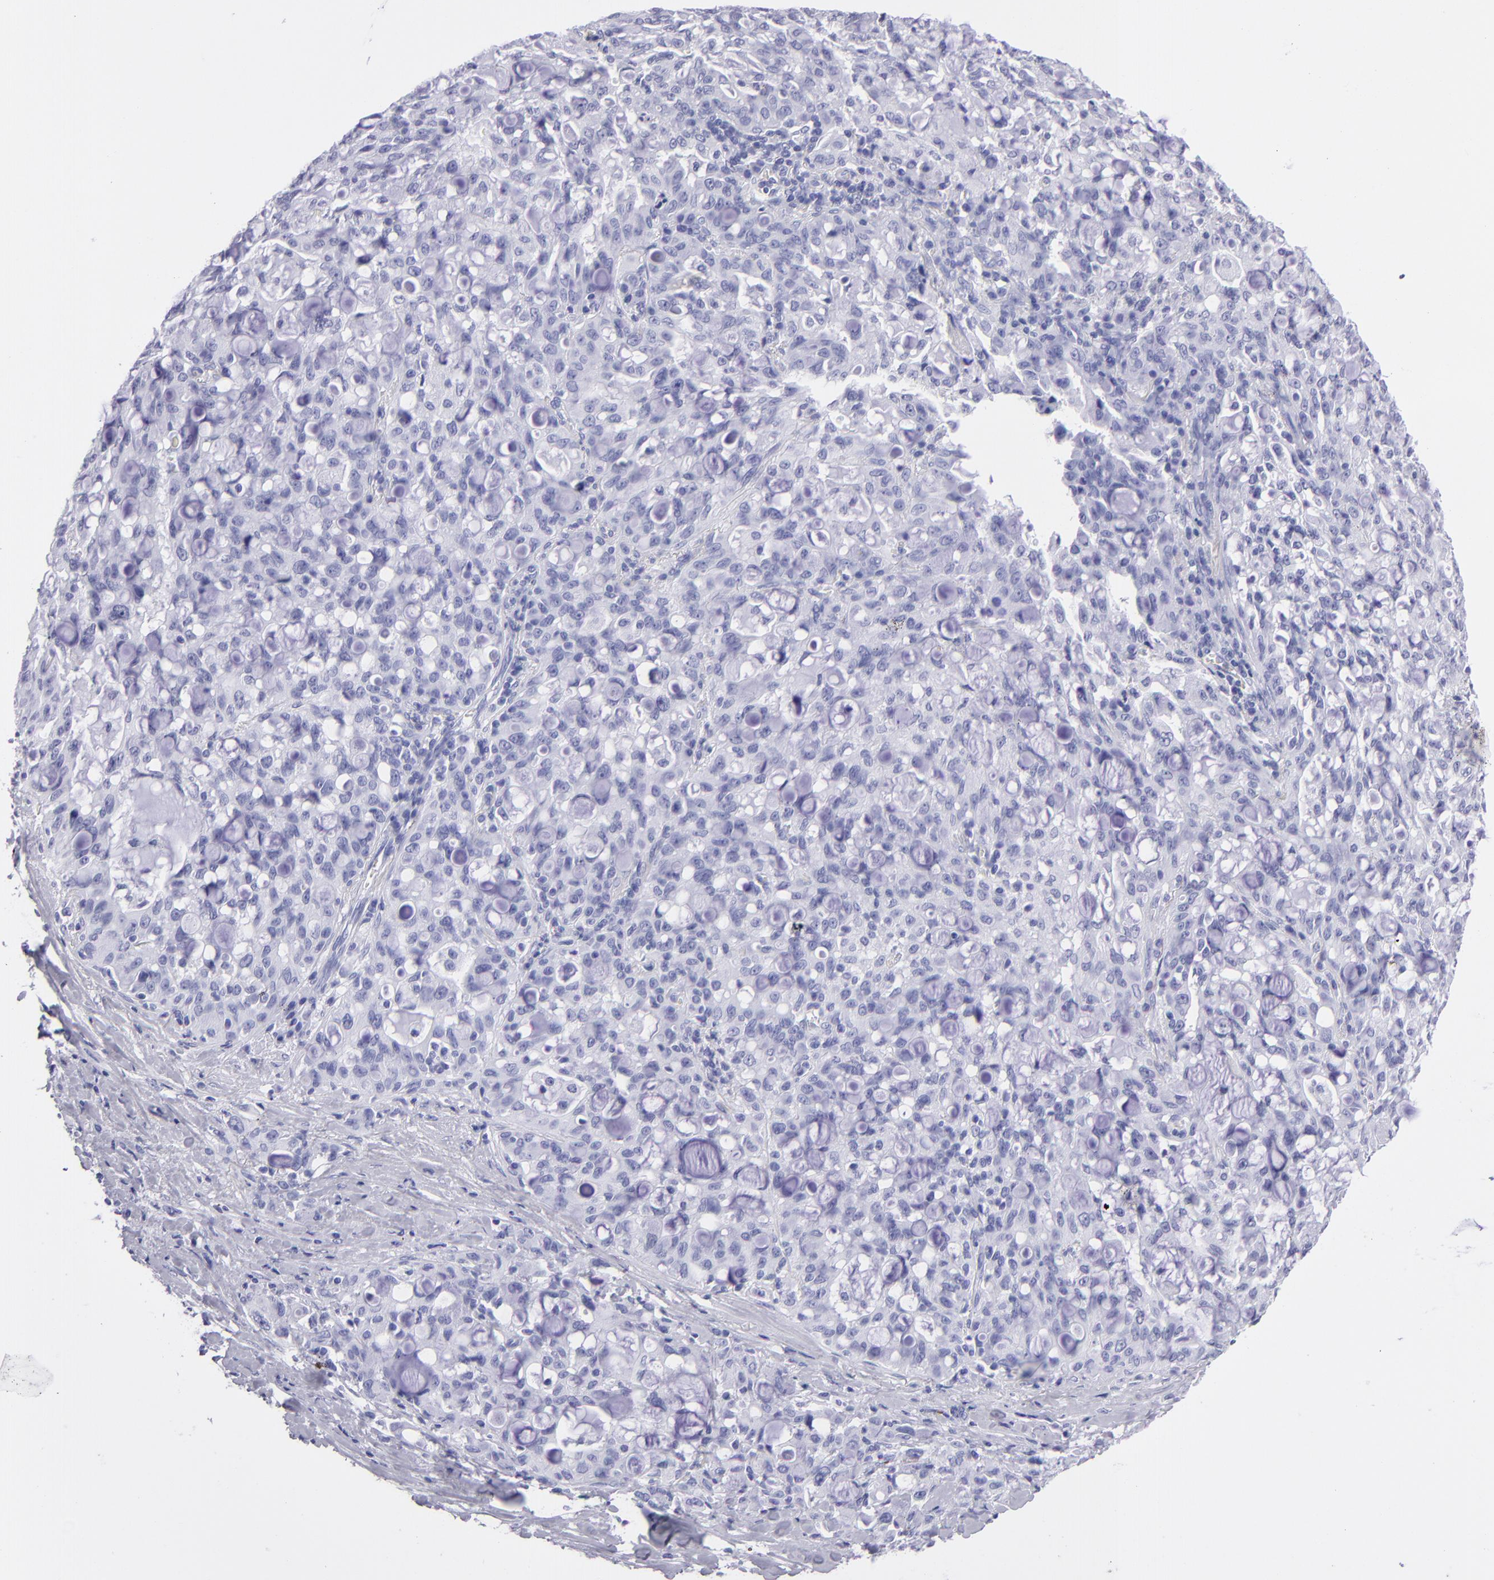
{"staining": {"intensity": "negative", "quantity": "none", "location": "none"}, "tissue": "lung cancer", "cell_type": "Tumor cells", "image_type": "cancer", "snomed": [{"axis": "morphology", "description": "Adenocarcinoma, NOS"}, {"axis": "topography", "description": "Lung"}], "caption": "Tumor cells show no significant staining in lung cancer (adenocarcinoma).", "gene": "PVALB", "patient": {"sex": "female", "age": 44}}